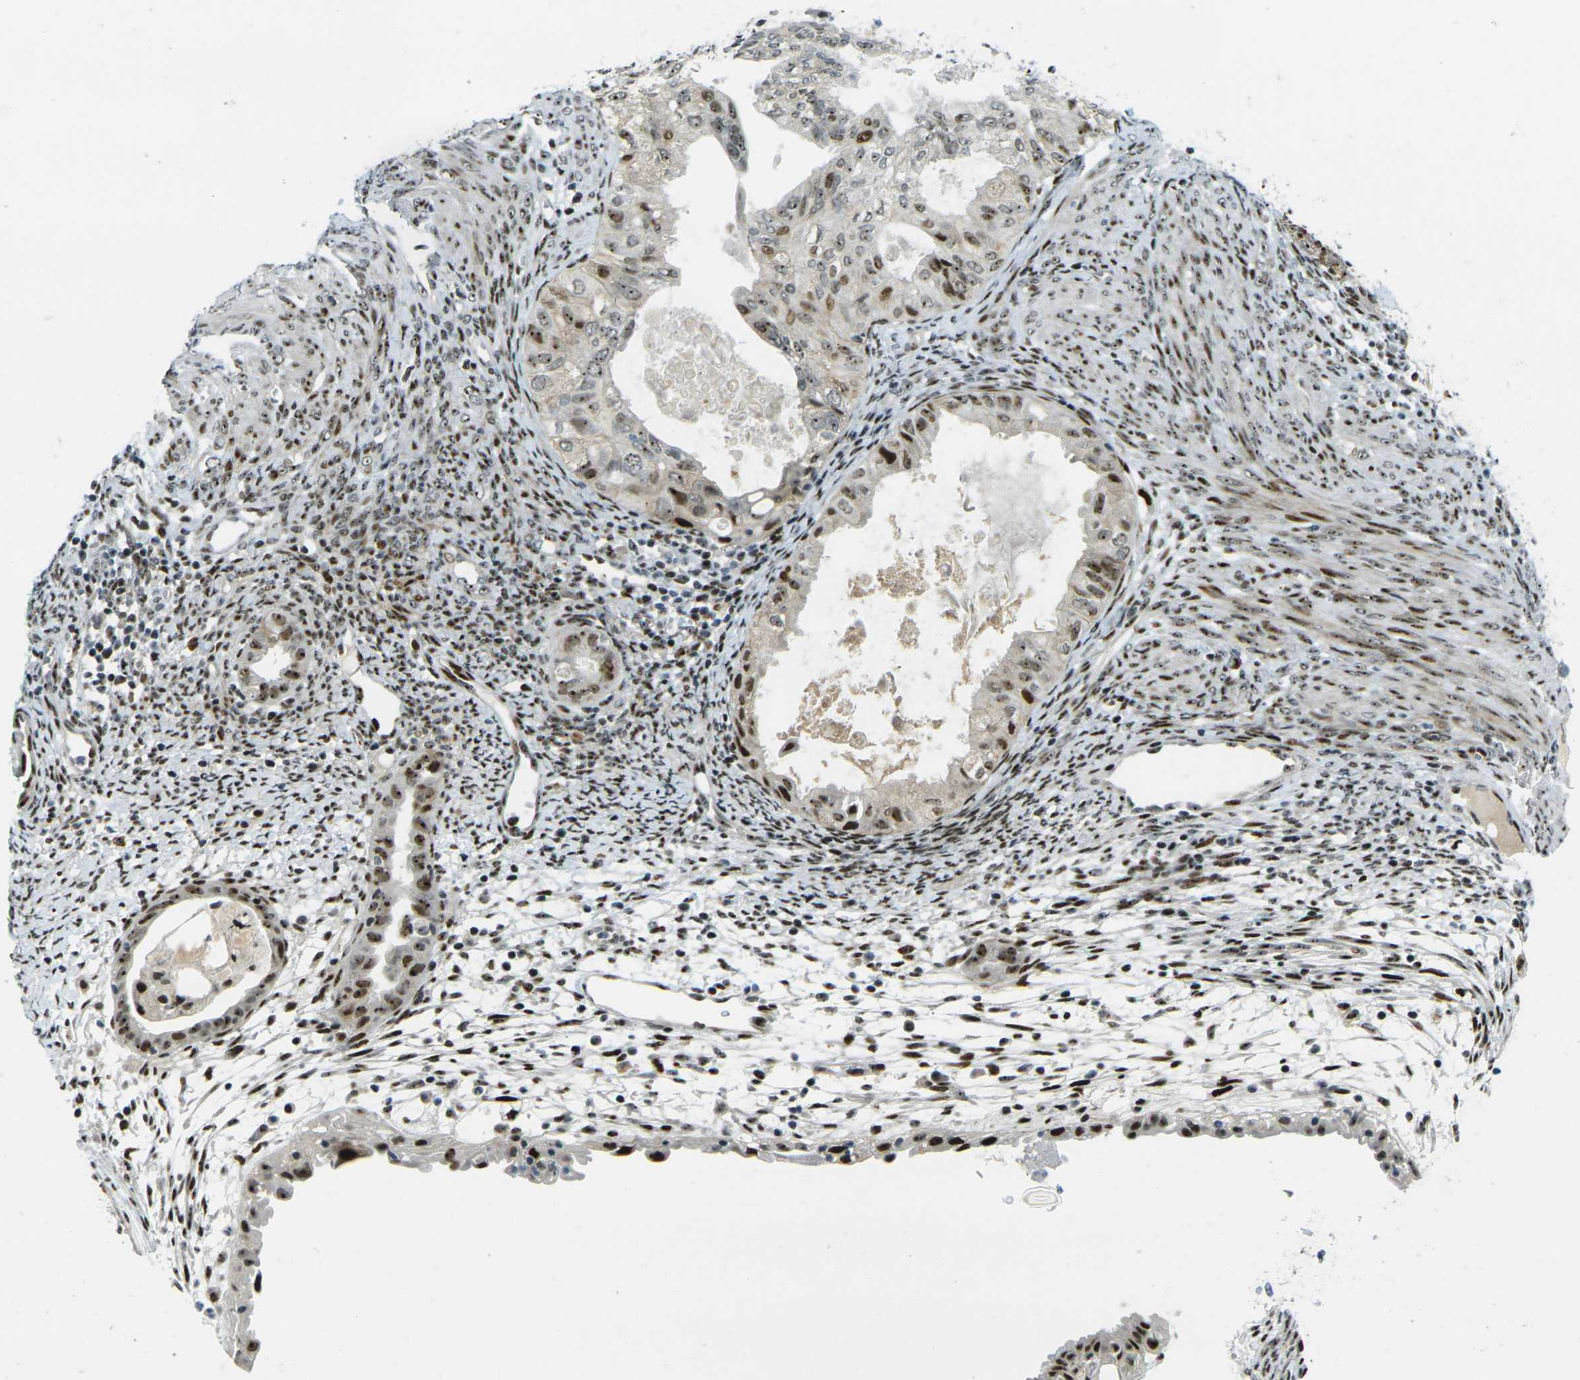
{"staining": {"intensity": "strong", "quantity": ">75%", "location": "nuclear"}, "tissue": "cervical cancer", "cell_type": "Tumor cells", "image_type": "cancer", "snomed": [{"axis": "morphology", "description": "Normal tissue, NOS"}, {"axis": "morphology", "description": "Adenocarcinoma, NOS"}, {"axis": "topography", "description": "Cervix"}, {"axis": "topography", "description": "Endometrium"}], "caption": "Human cervical cancer (adenocarcinoma) stained for a protein (brown) reveals strong nuclear positive positivity in about >75% of tumor cells.", "gene": "UBE2C", "patient": {"sex": "female", "age": 86}}